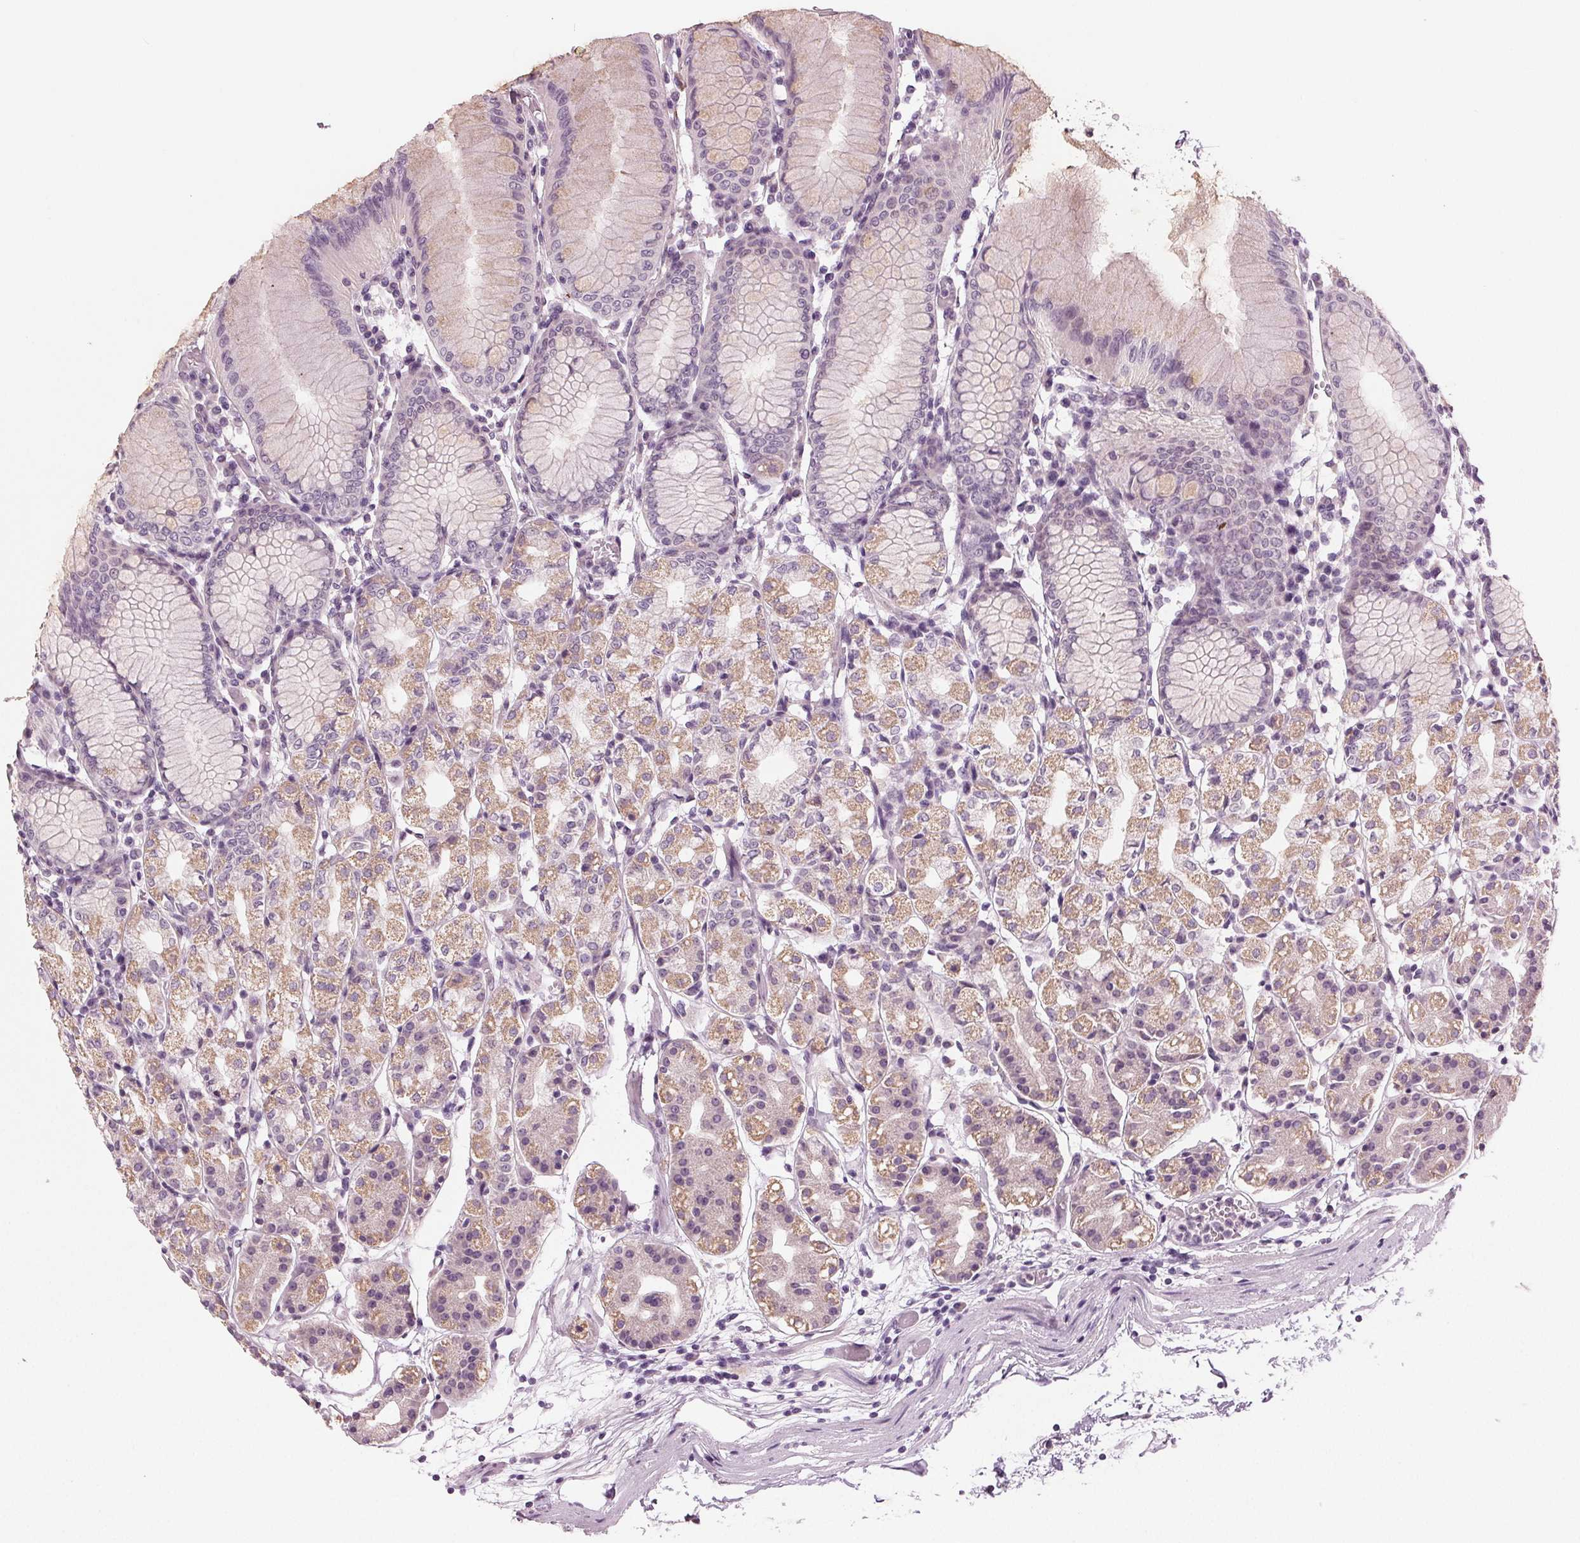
{"staining": {"intensity": "moderate", "quantity": "25%-75%", "location": "cytoplasmic/membranous"}, "tissue": "stomach", "cell_type": "Glandular cells", "image_type": "normal", "snomed": [{"axis": "morphology", "description": "Normal tissue, NOS"}, {"axis": "topography", "description": "Stomach"}], "caption": "Moderate cytoplasmic/membranous positivity for a protein is present in approximately 25%-75% of glandular cells of unremarkable stomach using immunohistochemistry.", "gene": "PRAP1", "patient": {"sex": "female", "age": 57}}